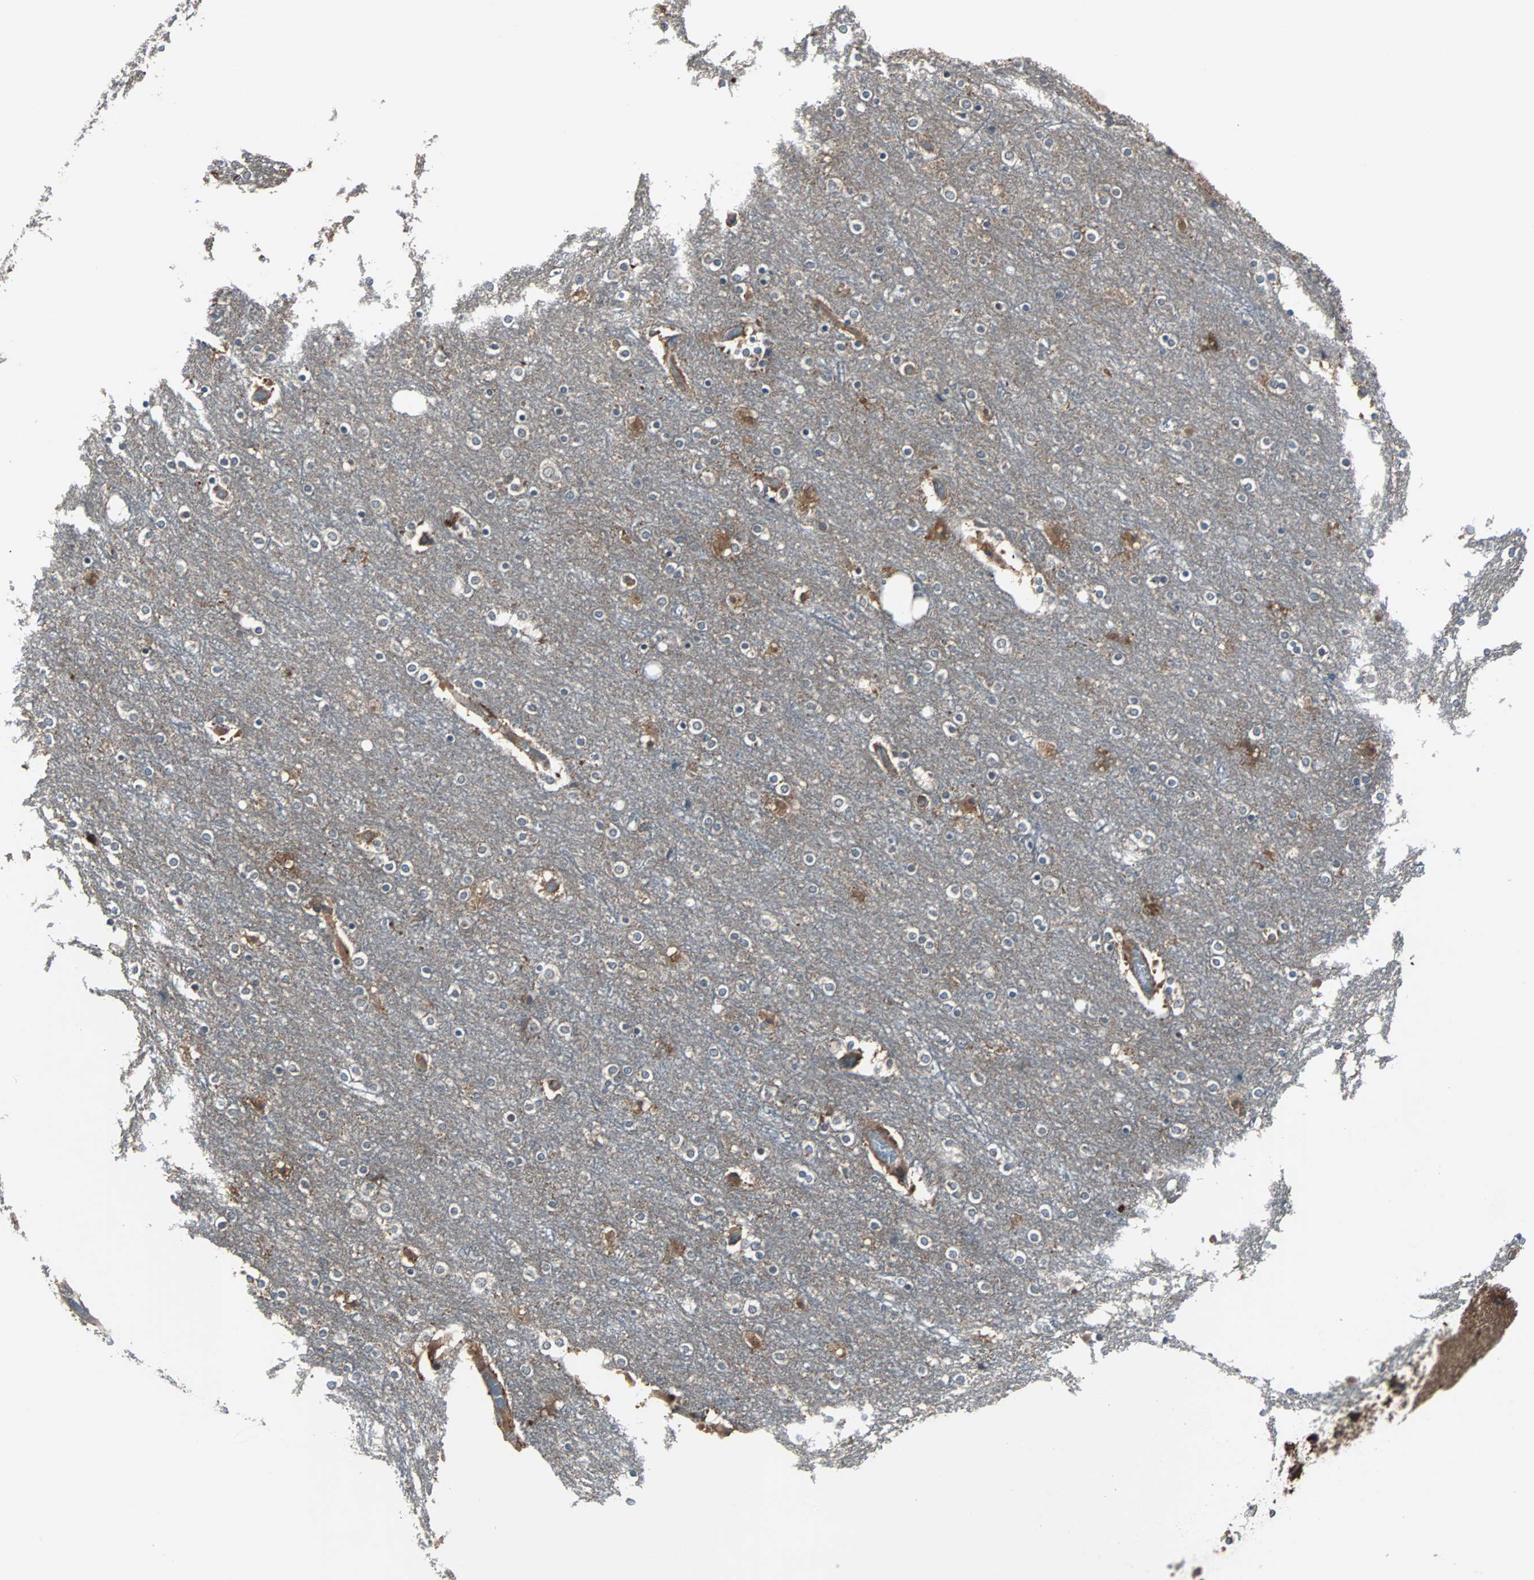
{"staining": {"intensity": "negative", "quantity": "none", "location": "none"}, "tissue": "cerebral cortex", "cell_type": "Endothelial cells", "image_type": "normal", "snomed": [{"axis": "morphology", "description": "Normal tissue, NOS"}, {"axis": "topography", "description": "Cerebral cortex"}], "caption": "Immunohistochemical staining of normal human cerebral cortex reveals no significant expression in endothelial cells.", "gene": "ARF1", "patient": {"sex": "female", "age": 54}}